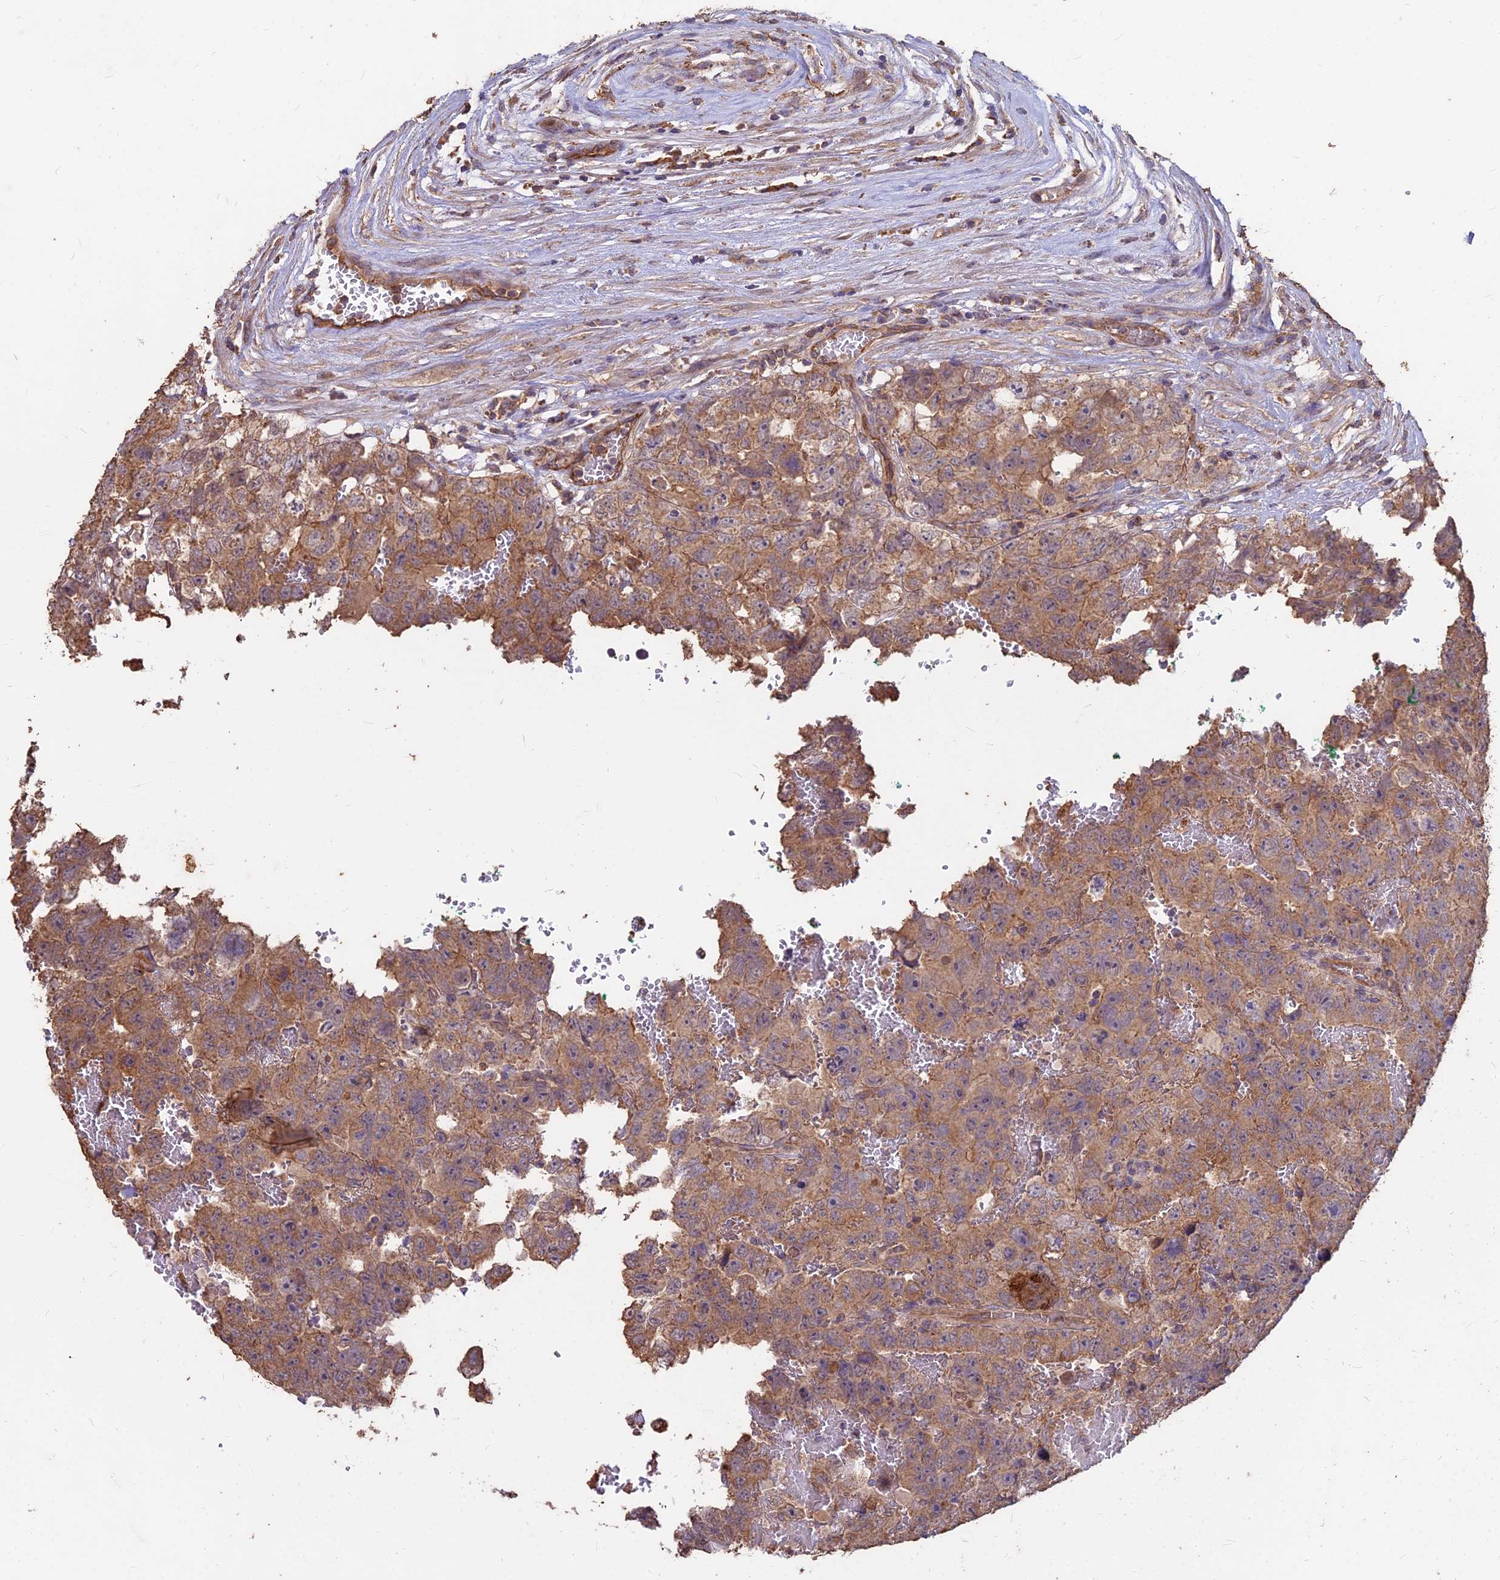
{"staining": {"intensity": "moderate", "quantity": ">75%", "location": "cytoplasmic/membranous"}, "tissue": "testis cancer", "cell_type": "Tumor cells", "image_type": "cancer", "snomed": [{"axis": "morphology", "description": "Carcinoma, Embryonal, NOS"}, {"axis": "topography", "description": "Testis"}], "caption": "Immunohistochemistry (DAB) staining of testis cancer reveals moderate cytoplasmic/membranous protein expression in about >75% of tumor cells.", "gene": "CEMIP2", "patient": {"sex": "male", "age": 45}}